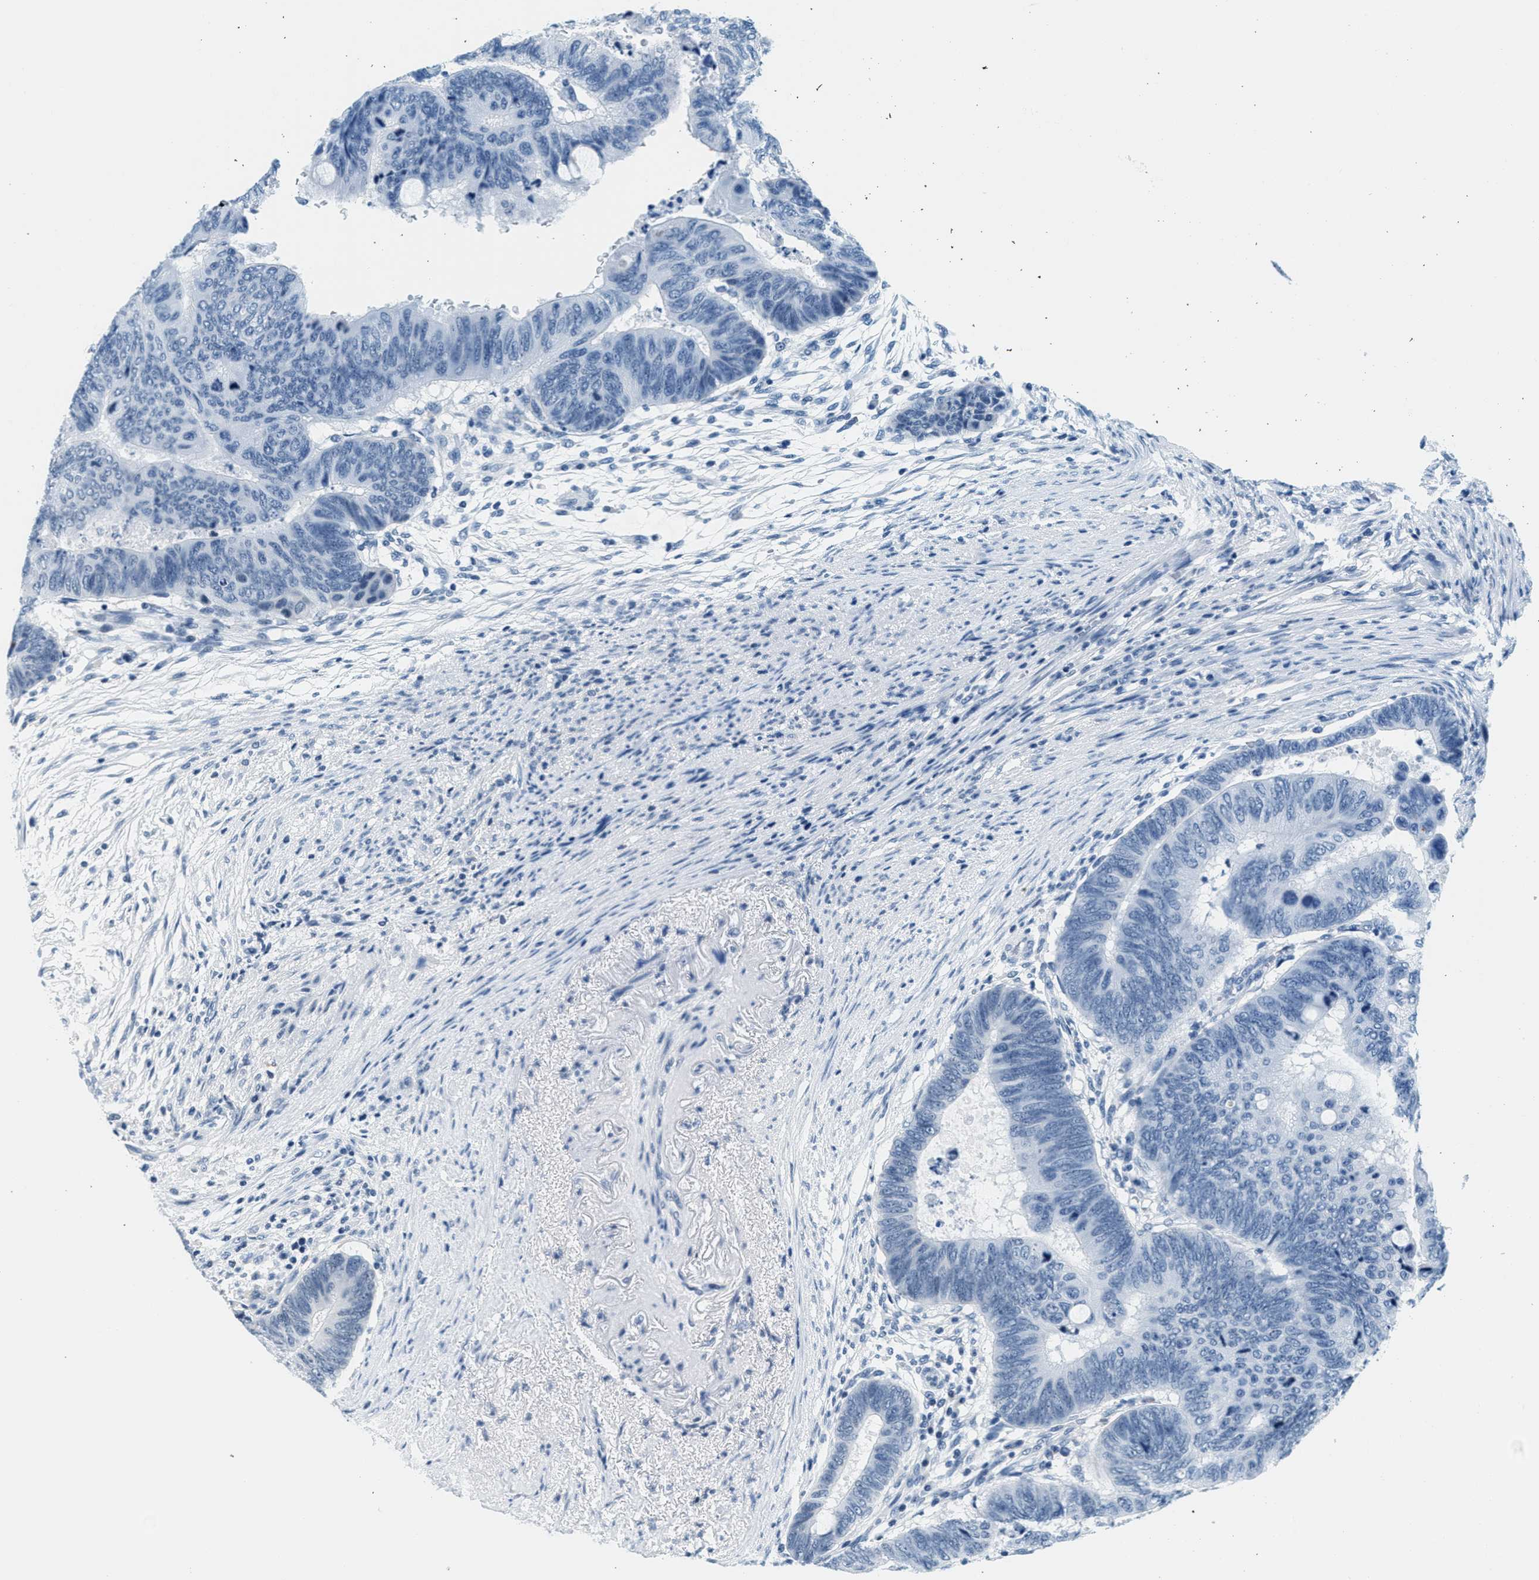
{"staining": {"intensity": "negative", "quantity": "none", "location": "none"}, "tissue": "colorectal cancer", "cell_type": "Tumor cells", "image_type": "cancer", "snomed": [{"axis": "morphology", "description": "Normal tissue, NOS"}, {"axis": "morphology", "description": "Adenocarcinoma, NOS"}, {"axis": "topography", "description": "Rectum"}, {"axis": "topography", "description": "Peripheral nerve tissue"}], "caption": "A micrograph of human adenocarcinoma (colorectal) is negative for staining in tumor cells.", "gene": "CA4", "patient": {"sex": "male", "age": 92}}